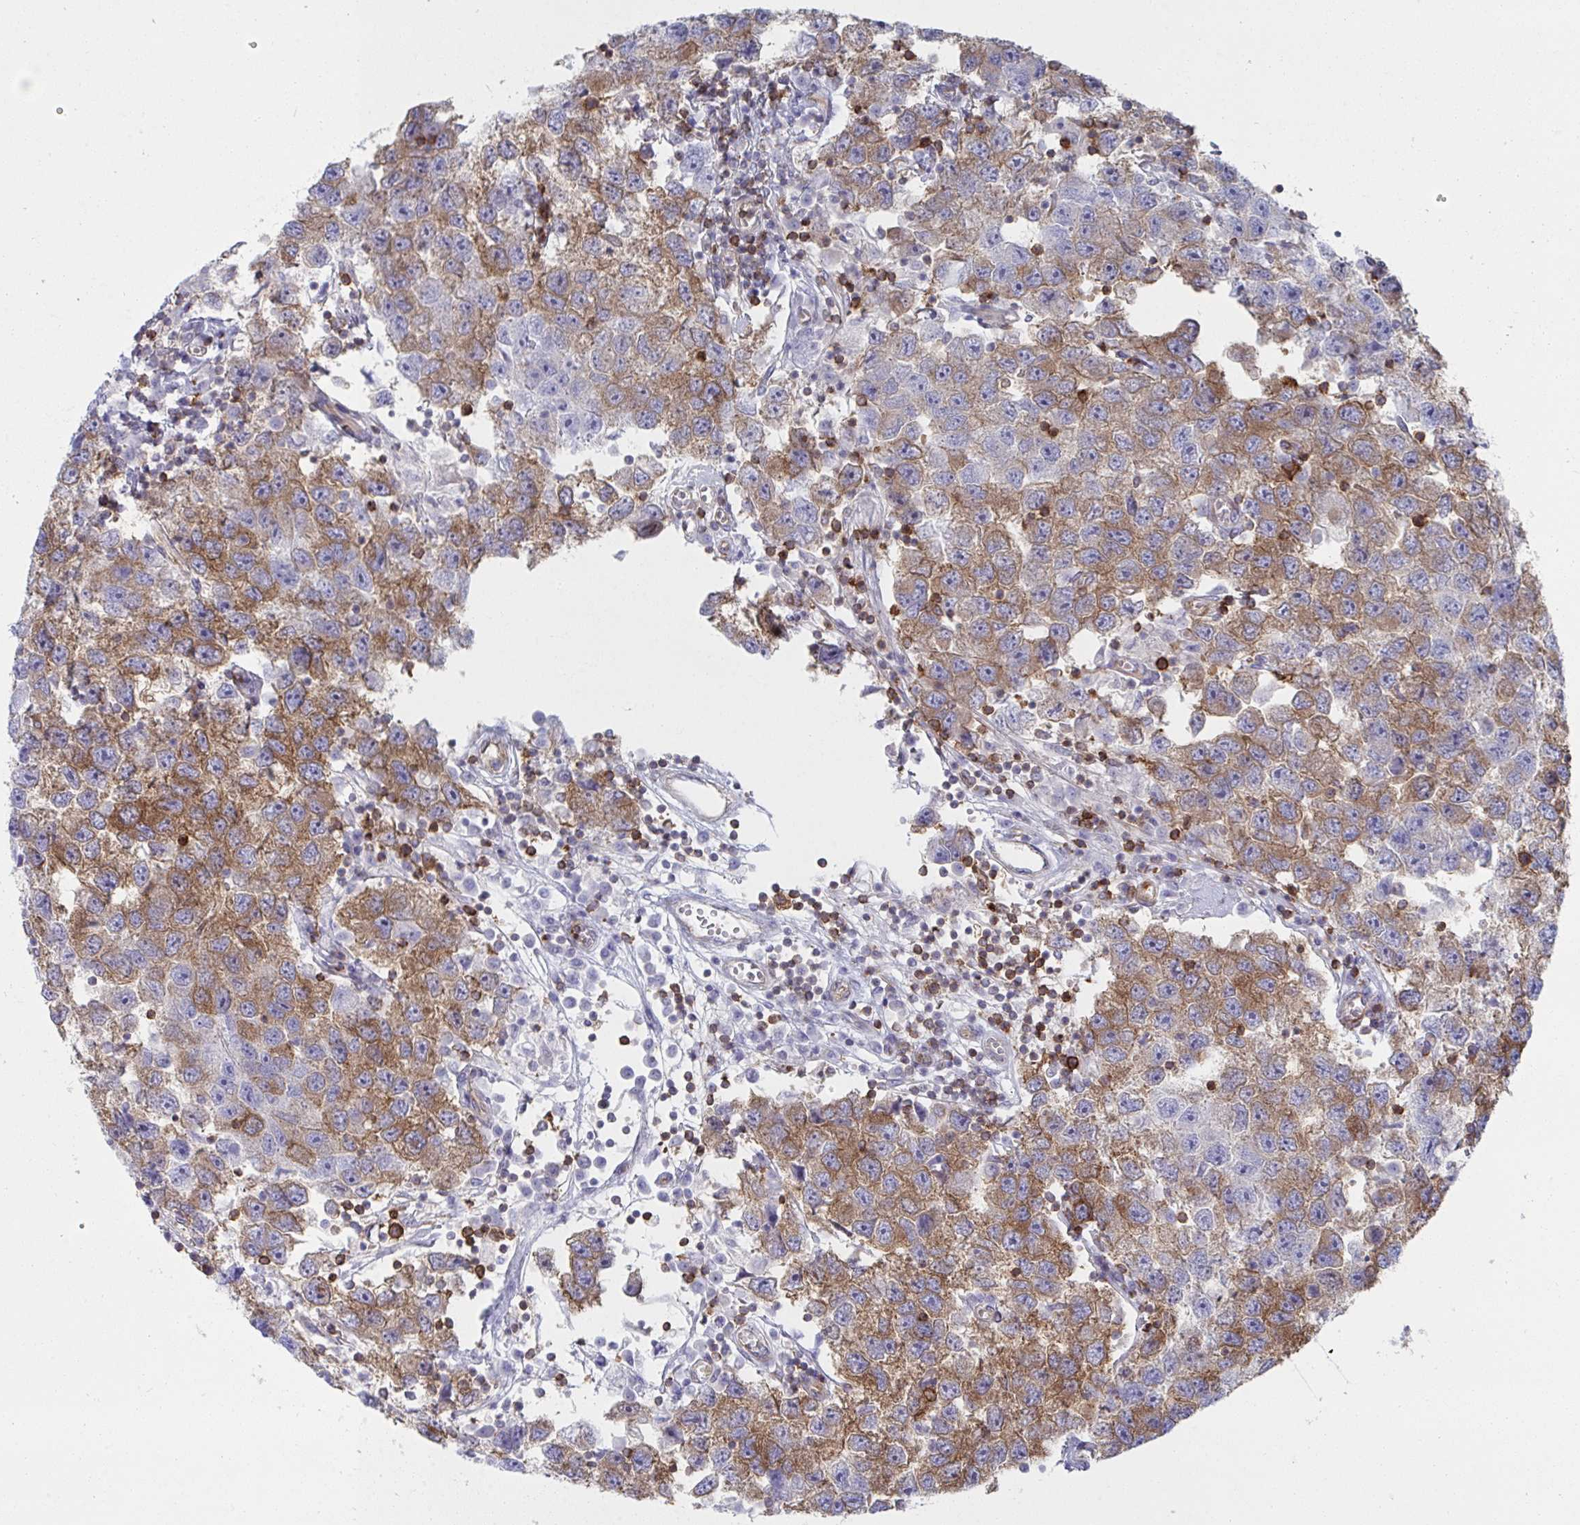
{"staining": {"intensity": "moderate", "quantity": "25%-75%", "location": "cytoplasmic/membranous"}, "tissue": "testis cancer", "cell_type": "Tumor cells", "image_type": "cancer", "snomed": [{"axis": "morphology", "description": "Seminoma, NOS"}, {"axis": "topography", "description": "Testis"}], "caption": "A medium amount of moderate cytoplasmic/membranous staining is seen in about 25%-75% of tumor cells in seminoma (testis) tissue. (DAB IHC with brightfield microscopy, high magnification).", "gene": "WNK1", "patient": {"sex": "male", "age": 26}}